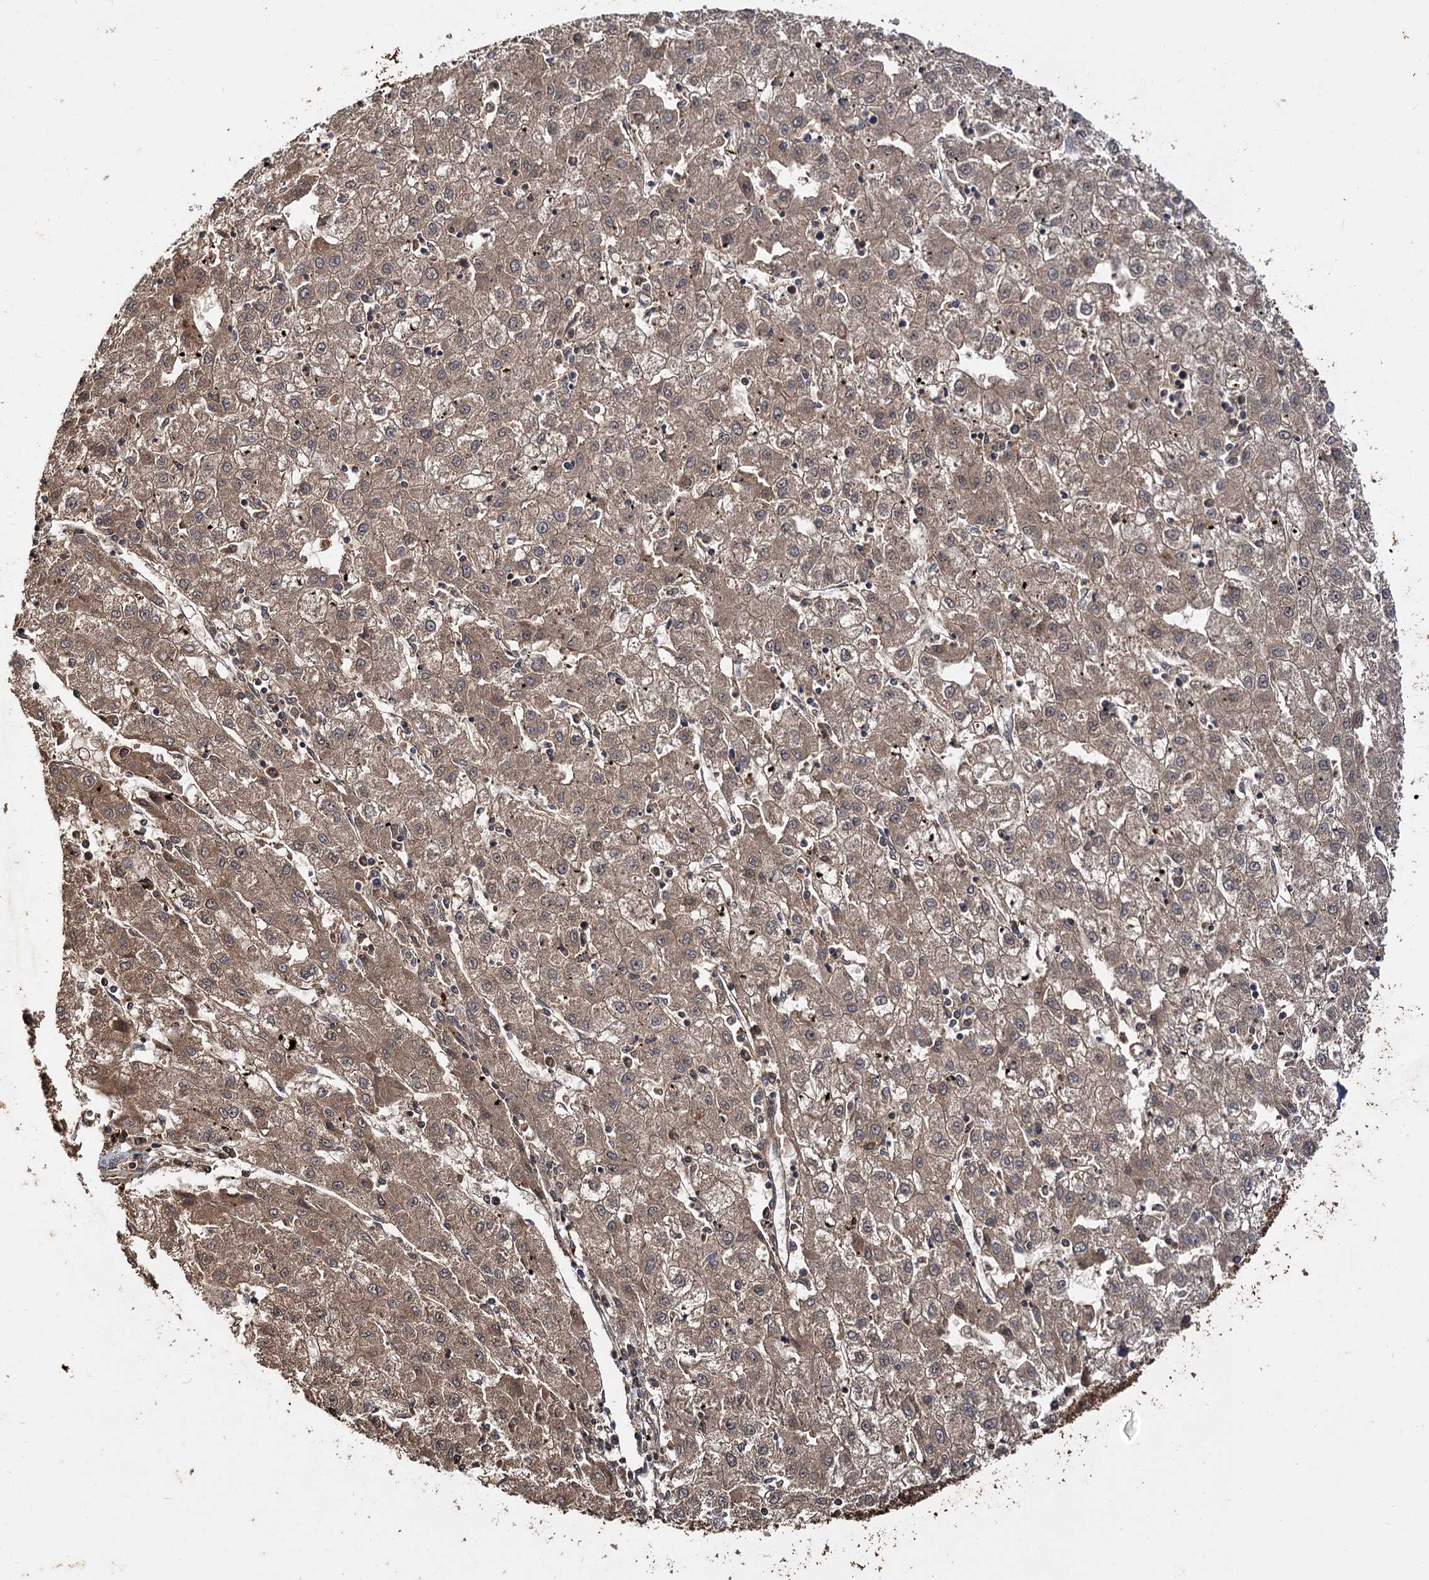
{"staining": {"intensity": "moderate", "quantity": ">75%", "location": "cytoplasmic/membranous"}, "tissue": "liver cancer", "cell_type": "Tumor cells", "image_type": "cancer", "snomed": [{"axis": "morphology", "description": "Carcinoma, Hepatocellular, NOS"}, {"axis": "topography", "description": "Liver"}], "caption": "The immunohistochemical stain shows moderate cytoplasmic/membranous positivity in tumor cells of hepatocellular carcinoma (liver) tissue. Immunohistochemistry (ihc) stains the protein in brown and the nuclei are stained blue.", "gene": "ARL13A", "patient": {"sex": "male", "age": 72}}